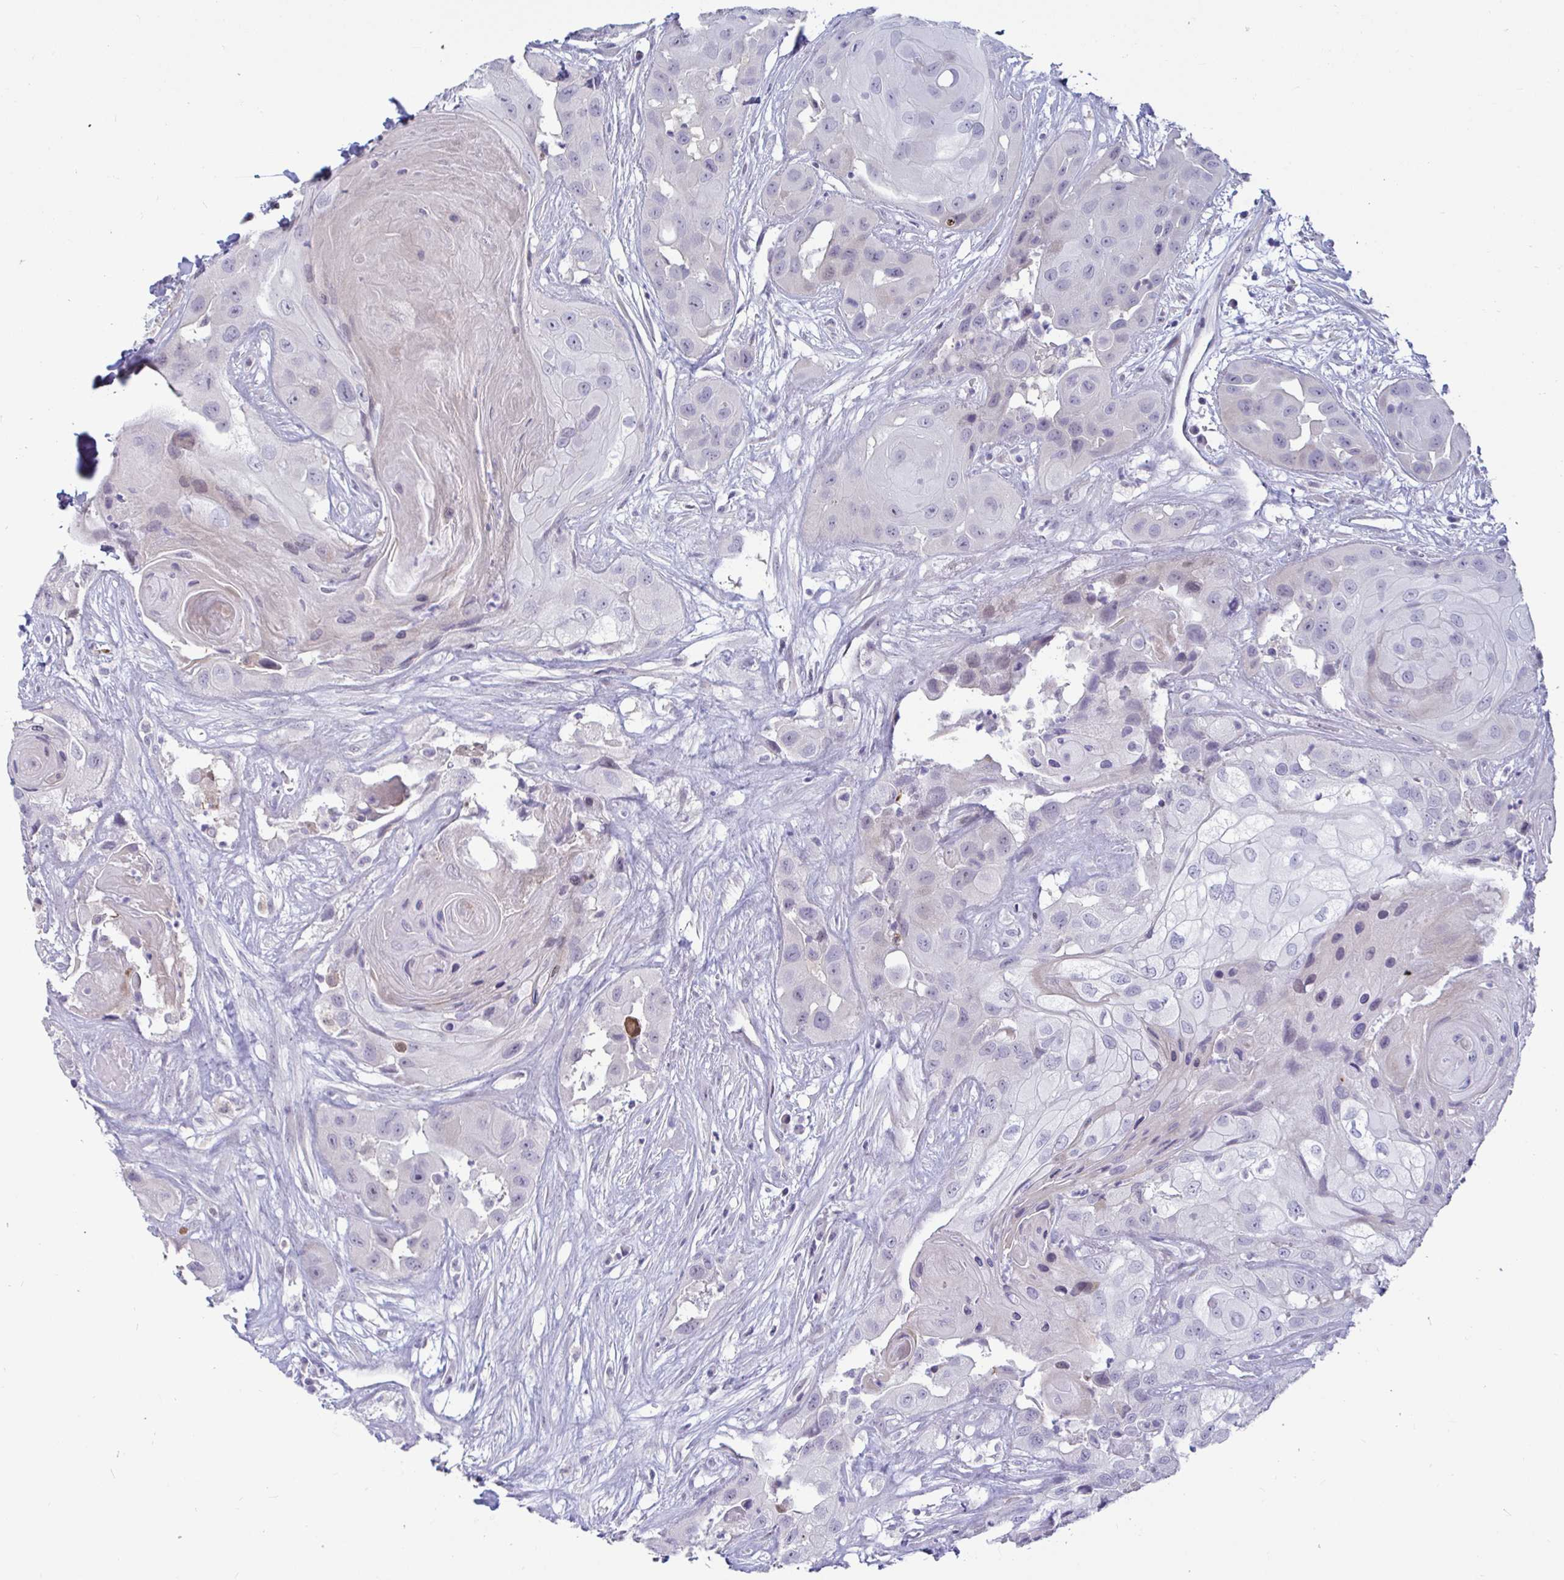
{"staining": {"intensity": "negative", "quantity": "none", "location": "none"}, "tissue": "head and neck cancer", "cell_type": "Tumor cells", "image_type": "cancer", "snomed": [{"axis": "morphology", "description": "Squamous cell carcinoma, NOS"}, {"axis": "topography", "description": "Head-Neck"}], "caption": "This is an immunohistochemistry micrograph of human head and neck squamous cell carcinoma. There is no staining in tumor cells.", "gene": "GSTM1", "patient": {"sex": "male", "age": 83}}